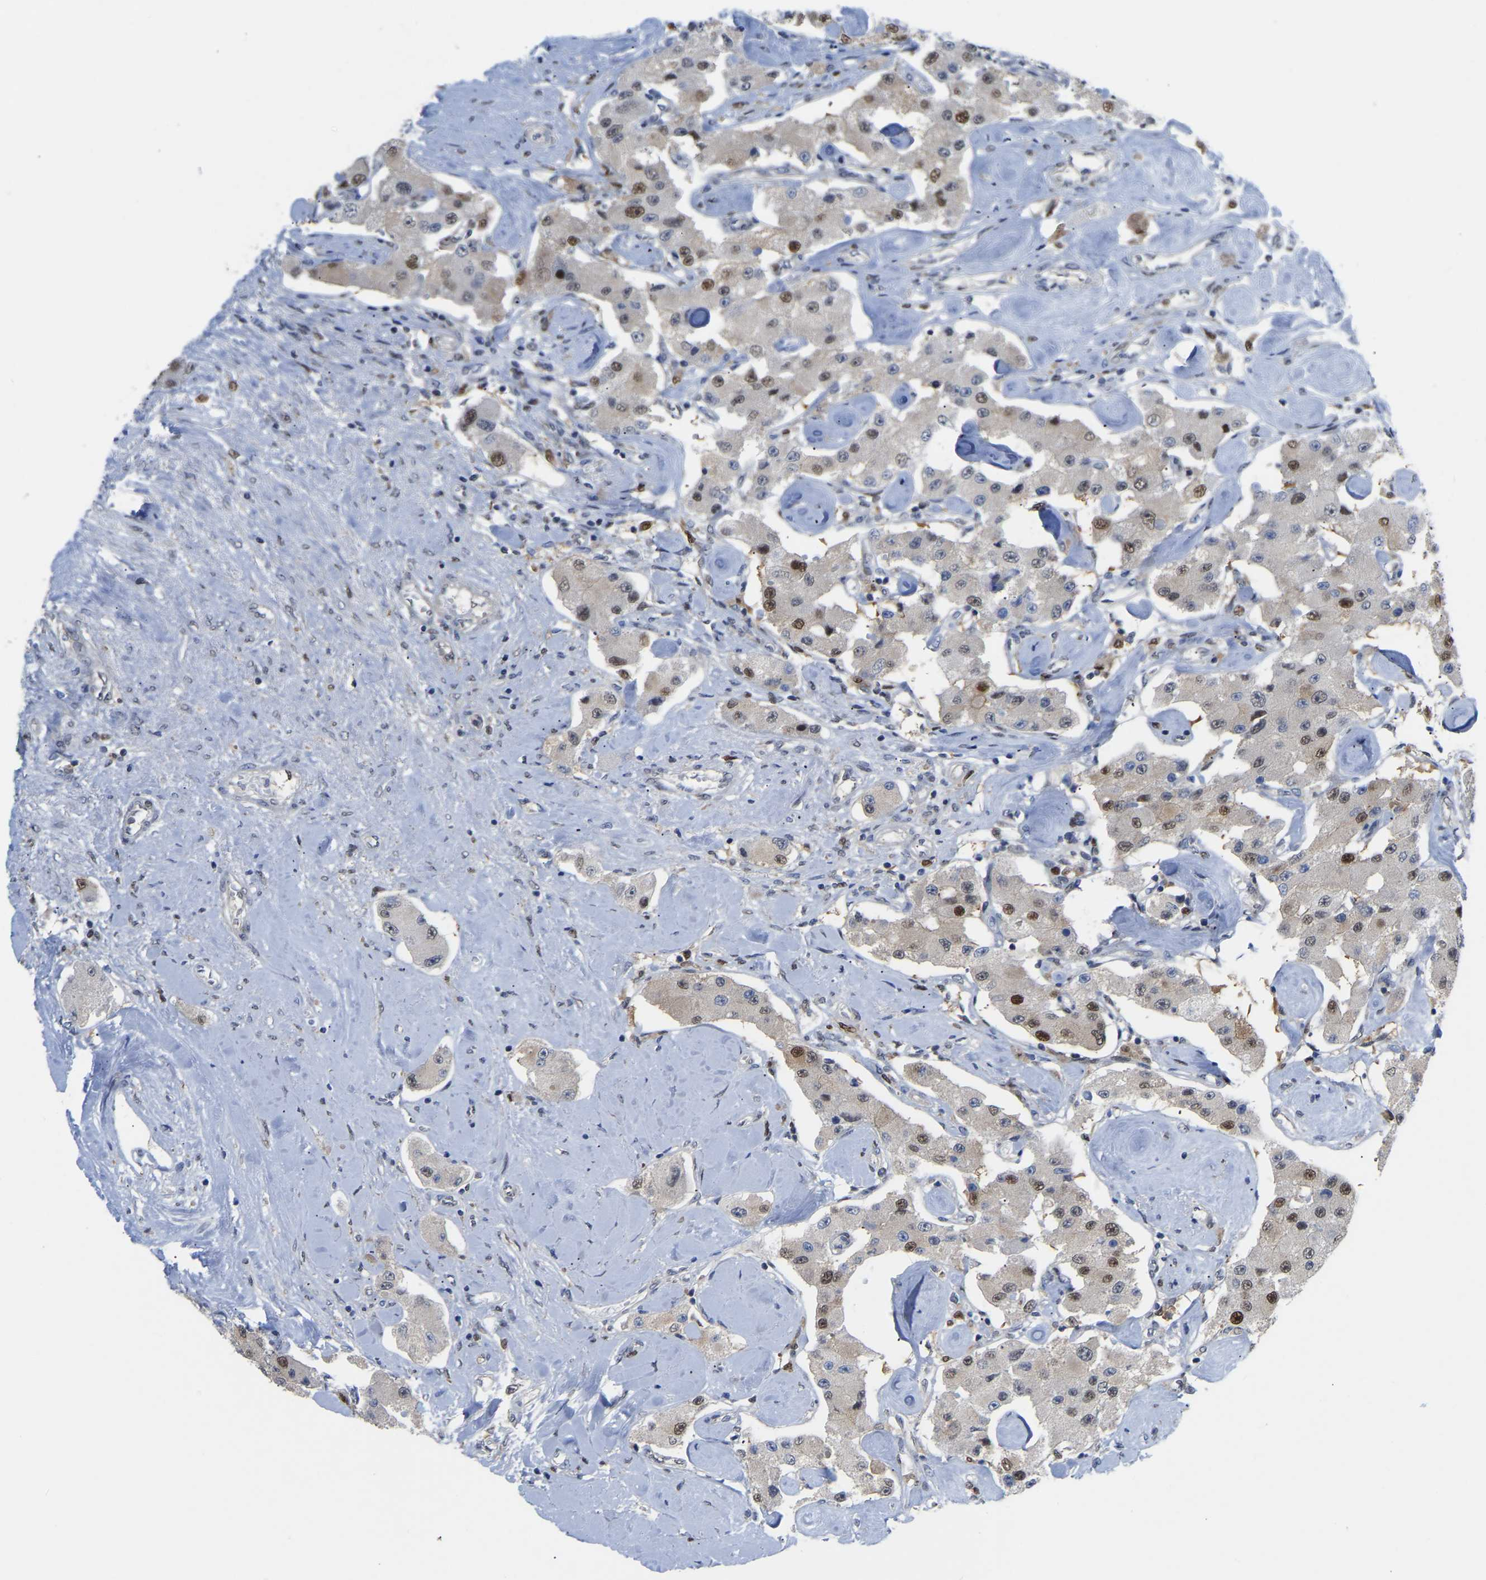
{"staining": {"intensity": "moderate", "quantity": "25%-75%", "location": "nuclear"}, "tissue": "carcinoid", "cell_type": "Tumor cells", "image_type": "cancer", "snomed": [{"axis": "morphology", "description": "Carcinoid, malignant, NOS"}, {"axis": "topography", "description": "Pancreas"}], "caption": "DAB (3,3'-diaminobenzidine) immunohistochemical staining of carcinoid (malignant) exhibits moderate nuclear protein expression in approximately 25%-75% of tumor cells. The staining was performed using DAB (3,3'-diaminobenzidine) to visualize the protein expression in brown, while the nuclei were stained in blue with hematoxylin (Magnification: 20x).", "gene": "KLRG2", "patient": {"sex": "male", "age": 41}}